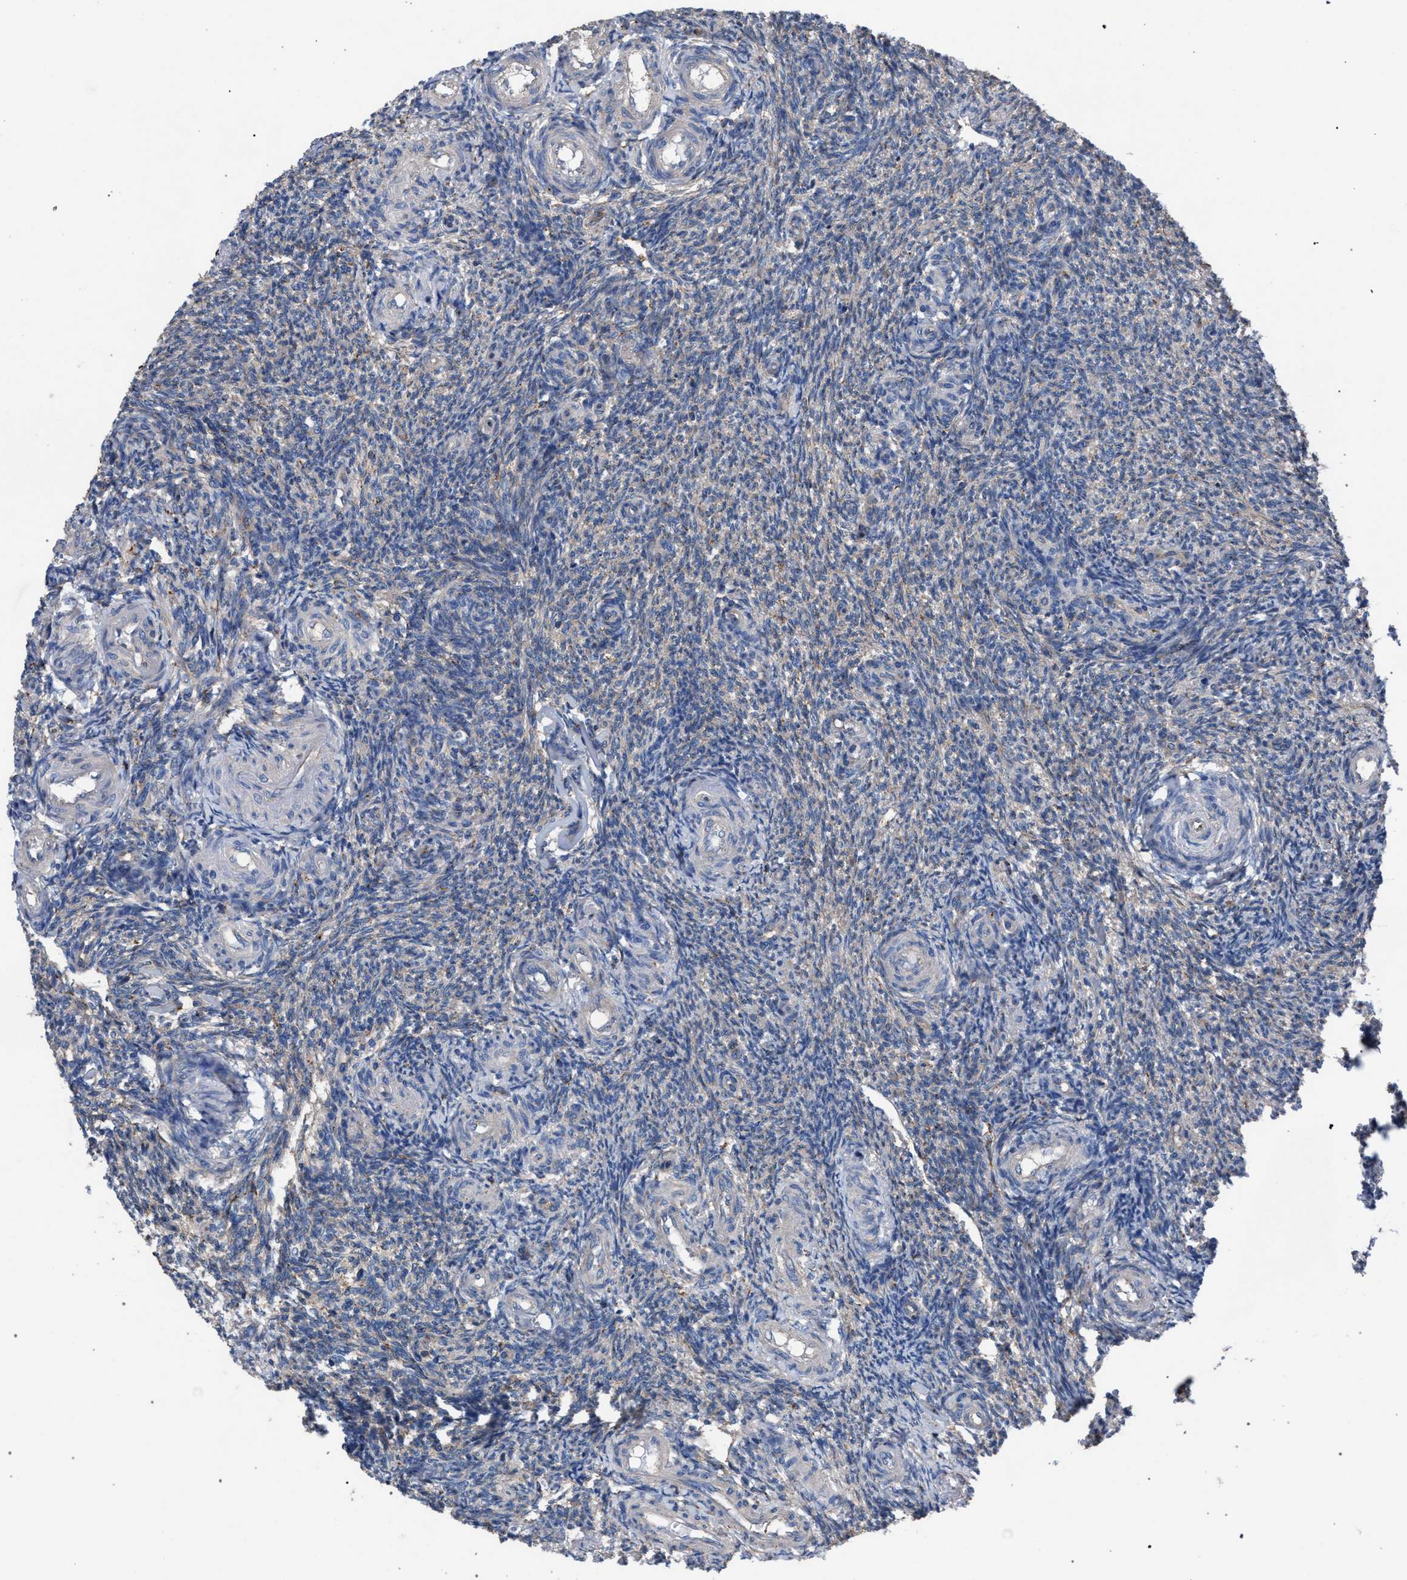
{"staining": {"intensity": "negative", "quantity": "none", "location": "none"}, "tissue": "ovary", "cell_type": "Ovarian stroma cells", "image_type": "normal", "snomed": [{"axis": "morphology", "description": "Normal tissue, NOS"}, {"axis": "topography", "description": "Ovary"}], "caption": "A histopathology image of ovary stained for a protein reveals no brown staining in ovarian stroma cells. (IHC, brightfield microscopy, high magnification).", "gene": "ATP6V0A1", "patient": {"sex": "female", "age": 41}}